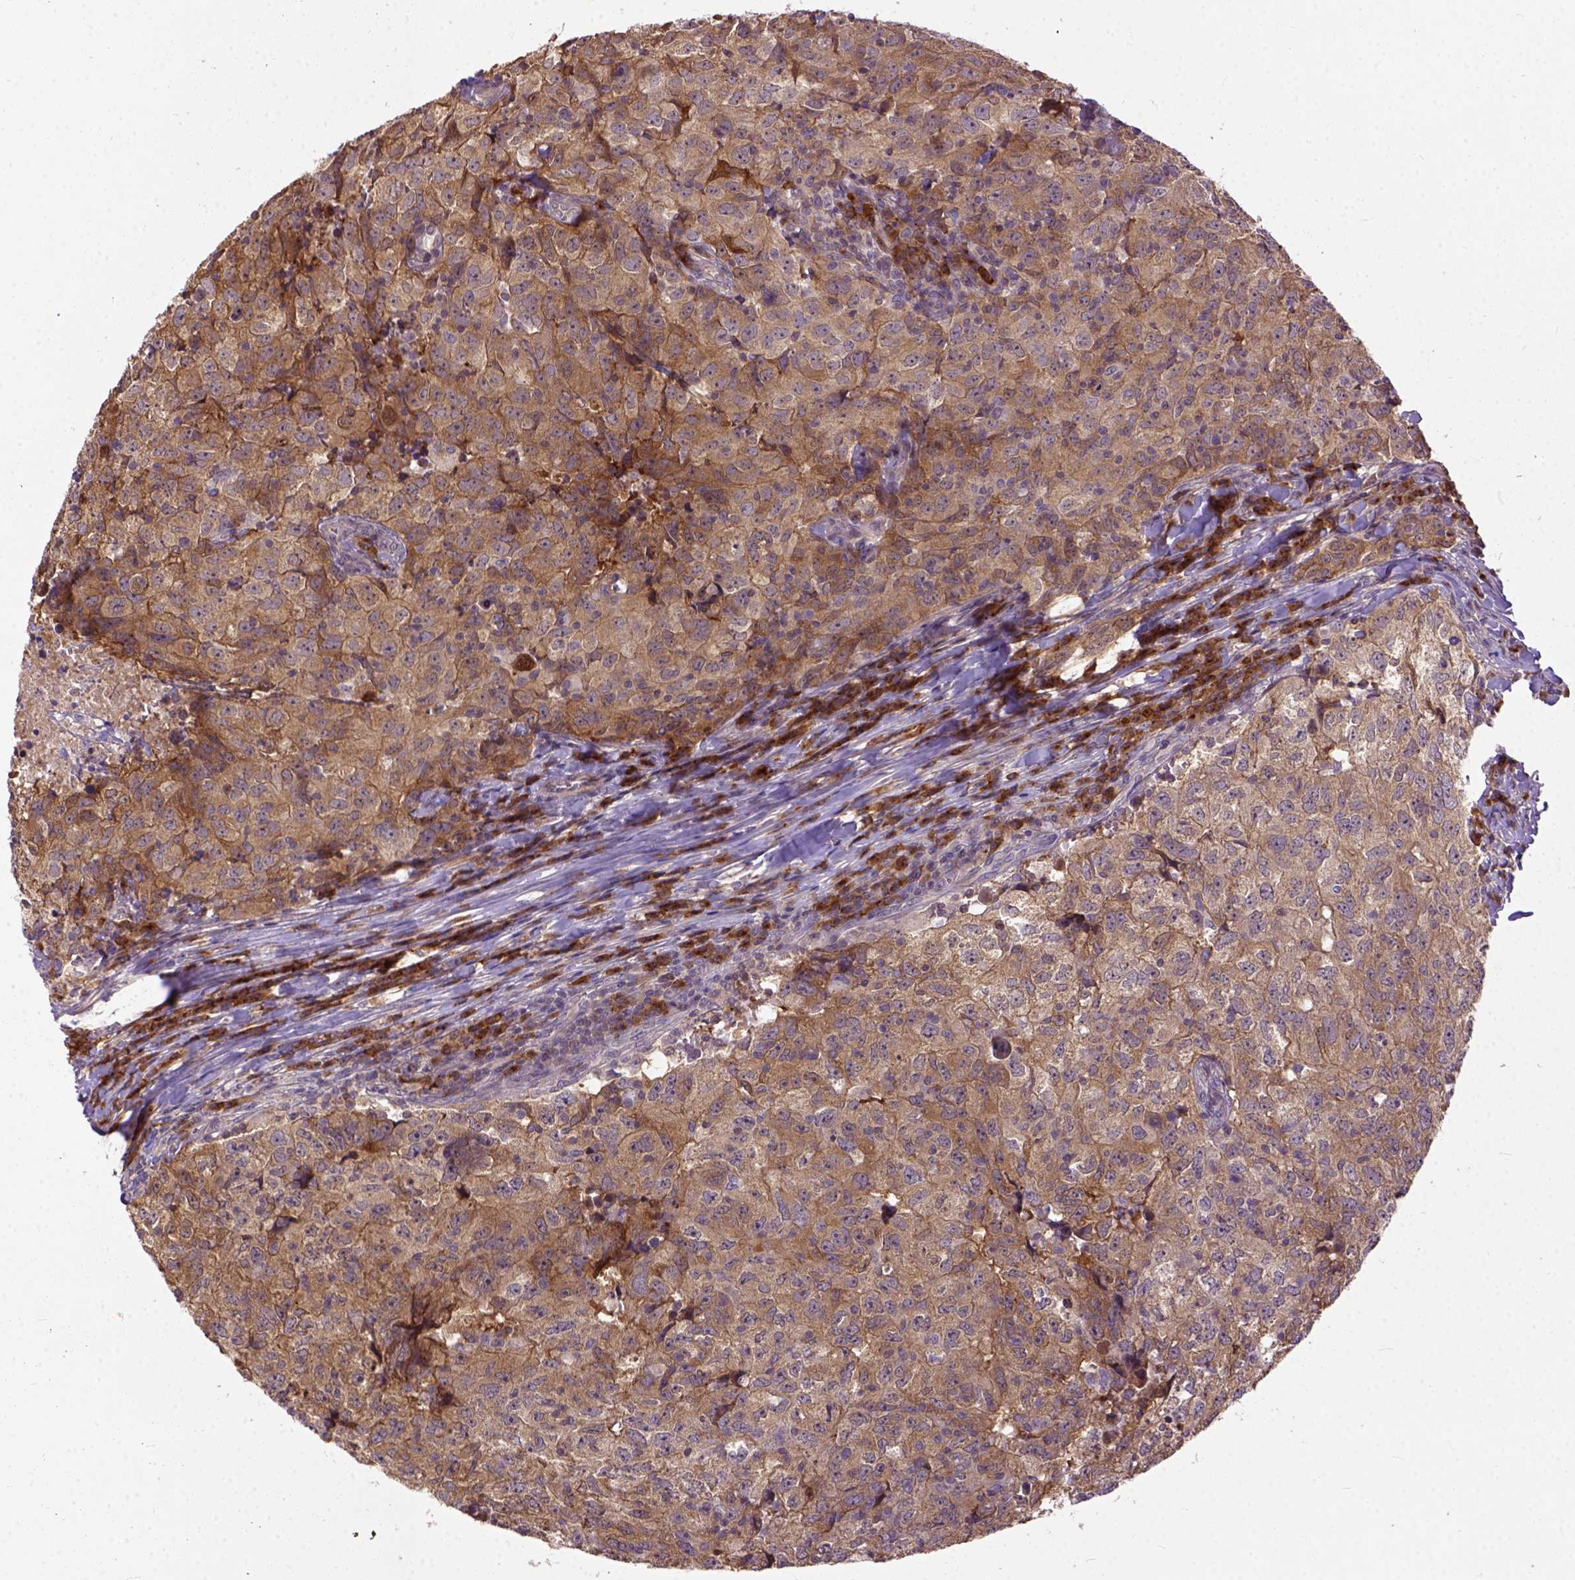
{"staining": {"intensity": "moderate", "quantity": ">75%", "location": "cytoplasmic/membranous"}, "tissue": "breast cancer", "cell_type": "Tumor cells", "image_type": "cancer", "snomed": [{"axis": "morphology", "description": "Duct carcinoma"}, {"axis": "topography", "description": "Breast"}], "caption": "Invasive ductal carcinoma (breast) stained with a brown dye demonstrates moderate cytoplasmic/membranous positive expression in approximately >75% of tumor cells.", "gene": "CPNE1", "patient": {"sex": "female", "age": 30}}